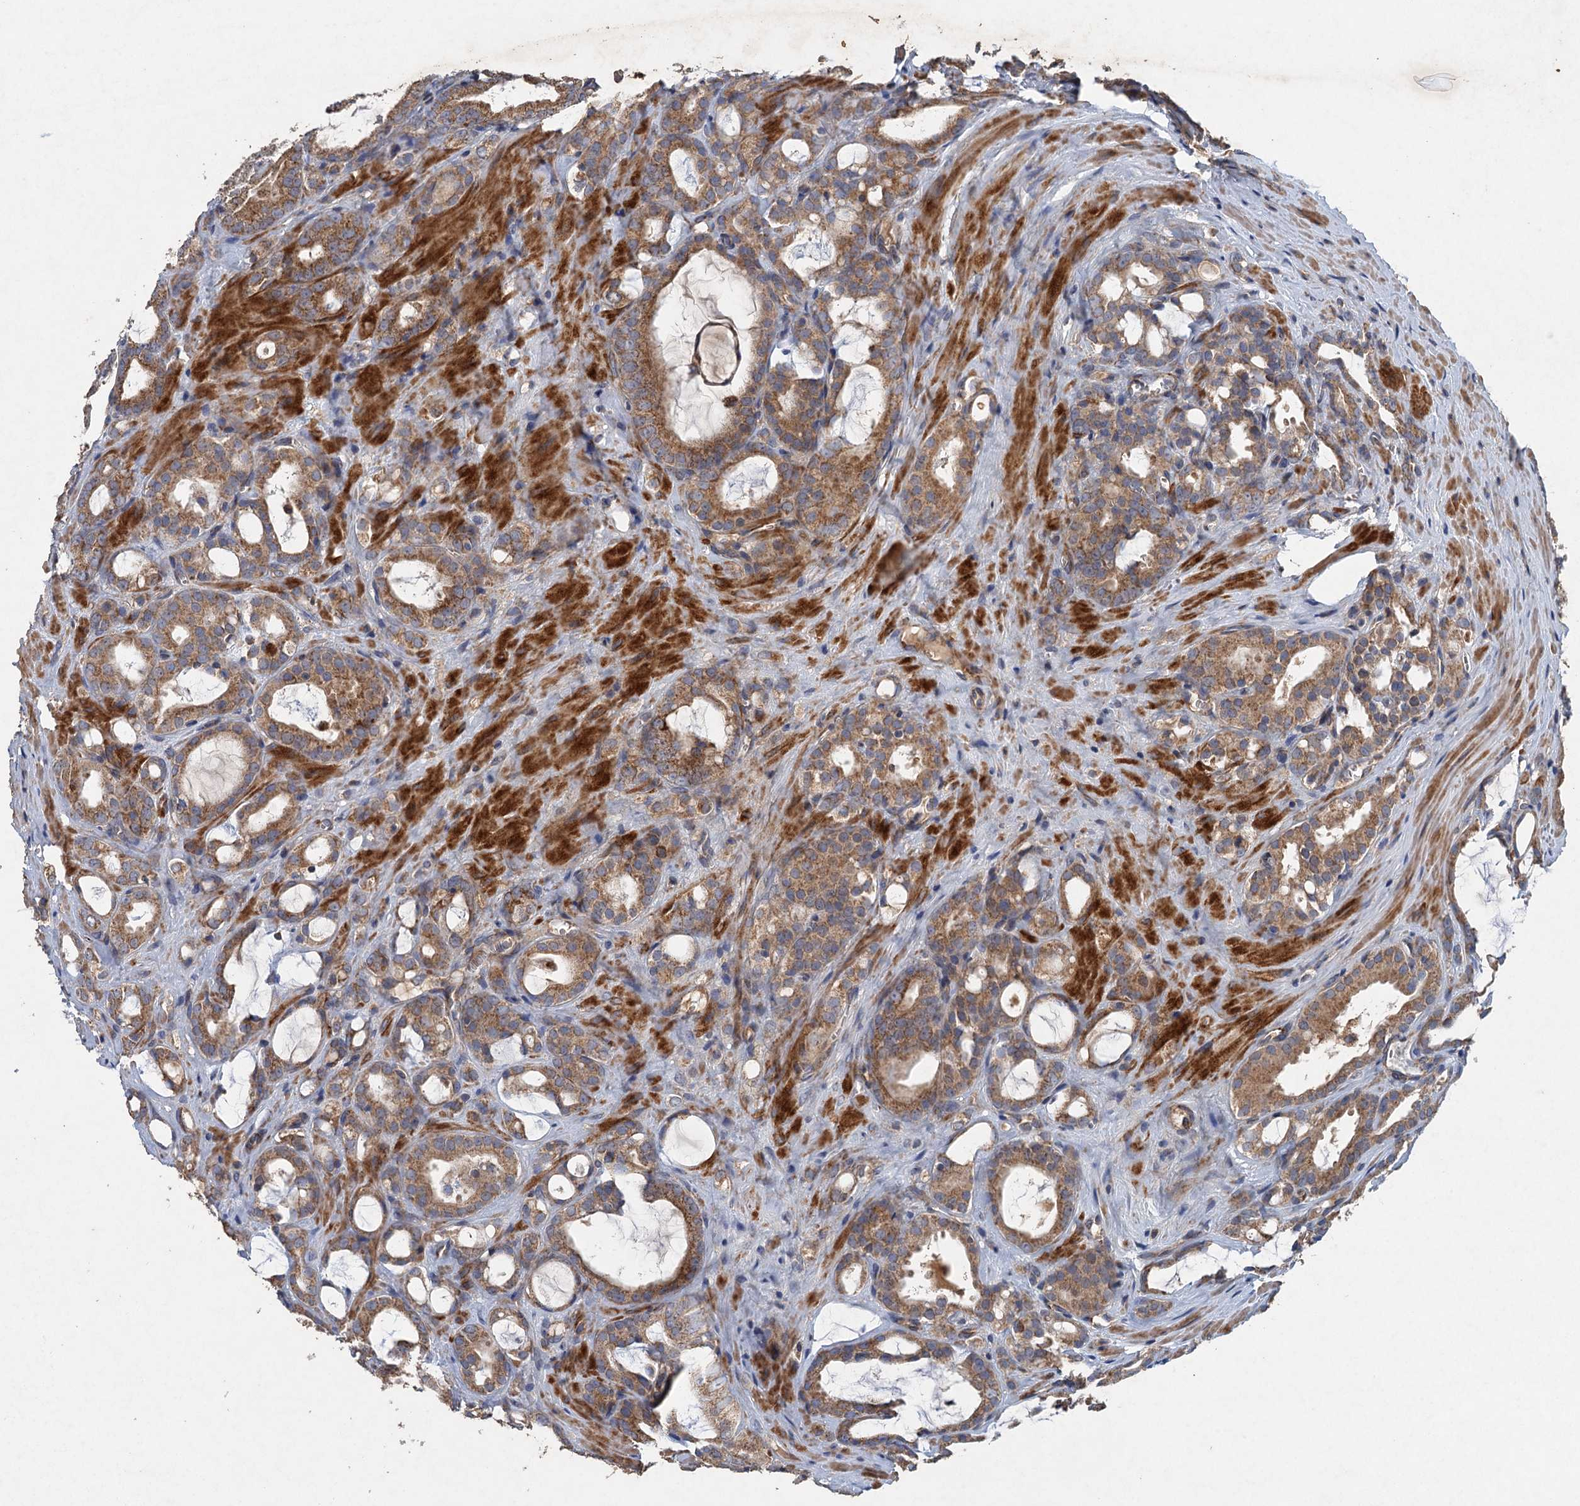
{"staining": {"intensity": "moderate", "quantity": ">75%", "location": "cytoplasmic/membranous"}, "tissue": "prostate cancer", "cell_type": "Tumor cells", "image_type": "cancer", "snomed": [{"axis": "morphology", "description": "Adenocarcinoma, High grade"}, {"axis": "topography", "description": "Prostate"}], "caption": "Immunohistochemistry (IHC) staining of prostate high-grade adenocarcinoma, which exhibits medium levels of moderate cytoplasmic/membranous staining in approximately >75% of tumor cells indicating moderate cytoplasmic/membranous protein expression. The staining was performed using DAB (brown) for protein detection and nuclei were counterstained in hematoxylin (blue).", "gene": "BCS1L", "patient": {"sex": "male", "age": 72}}